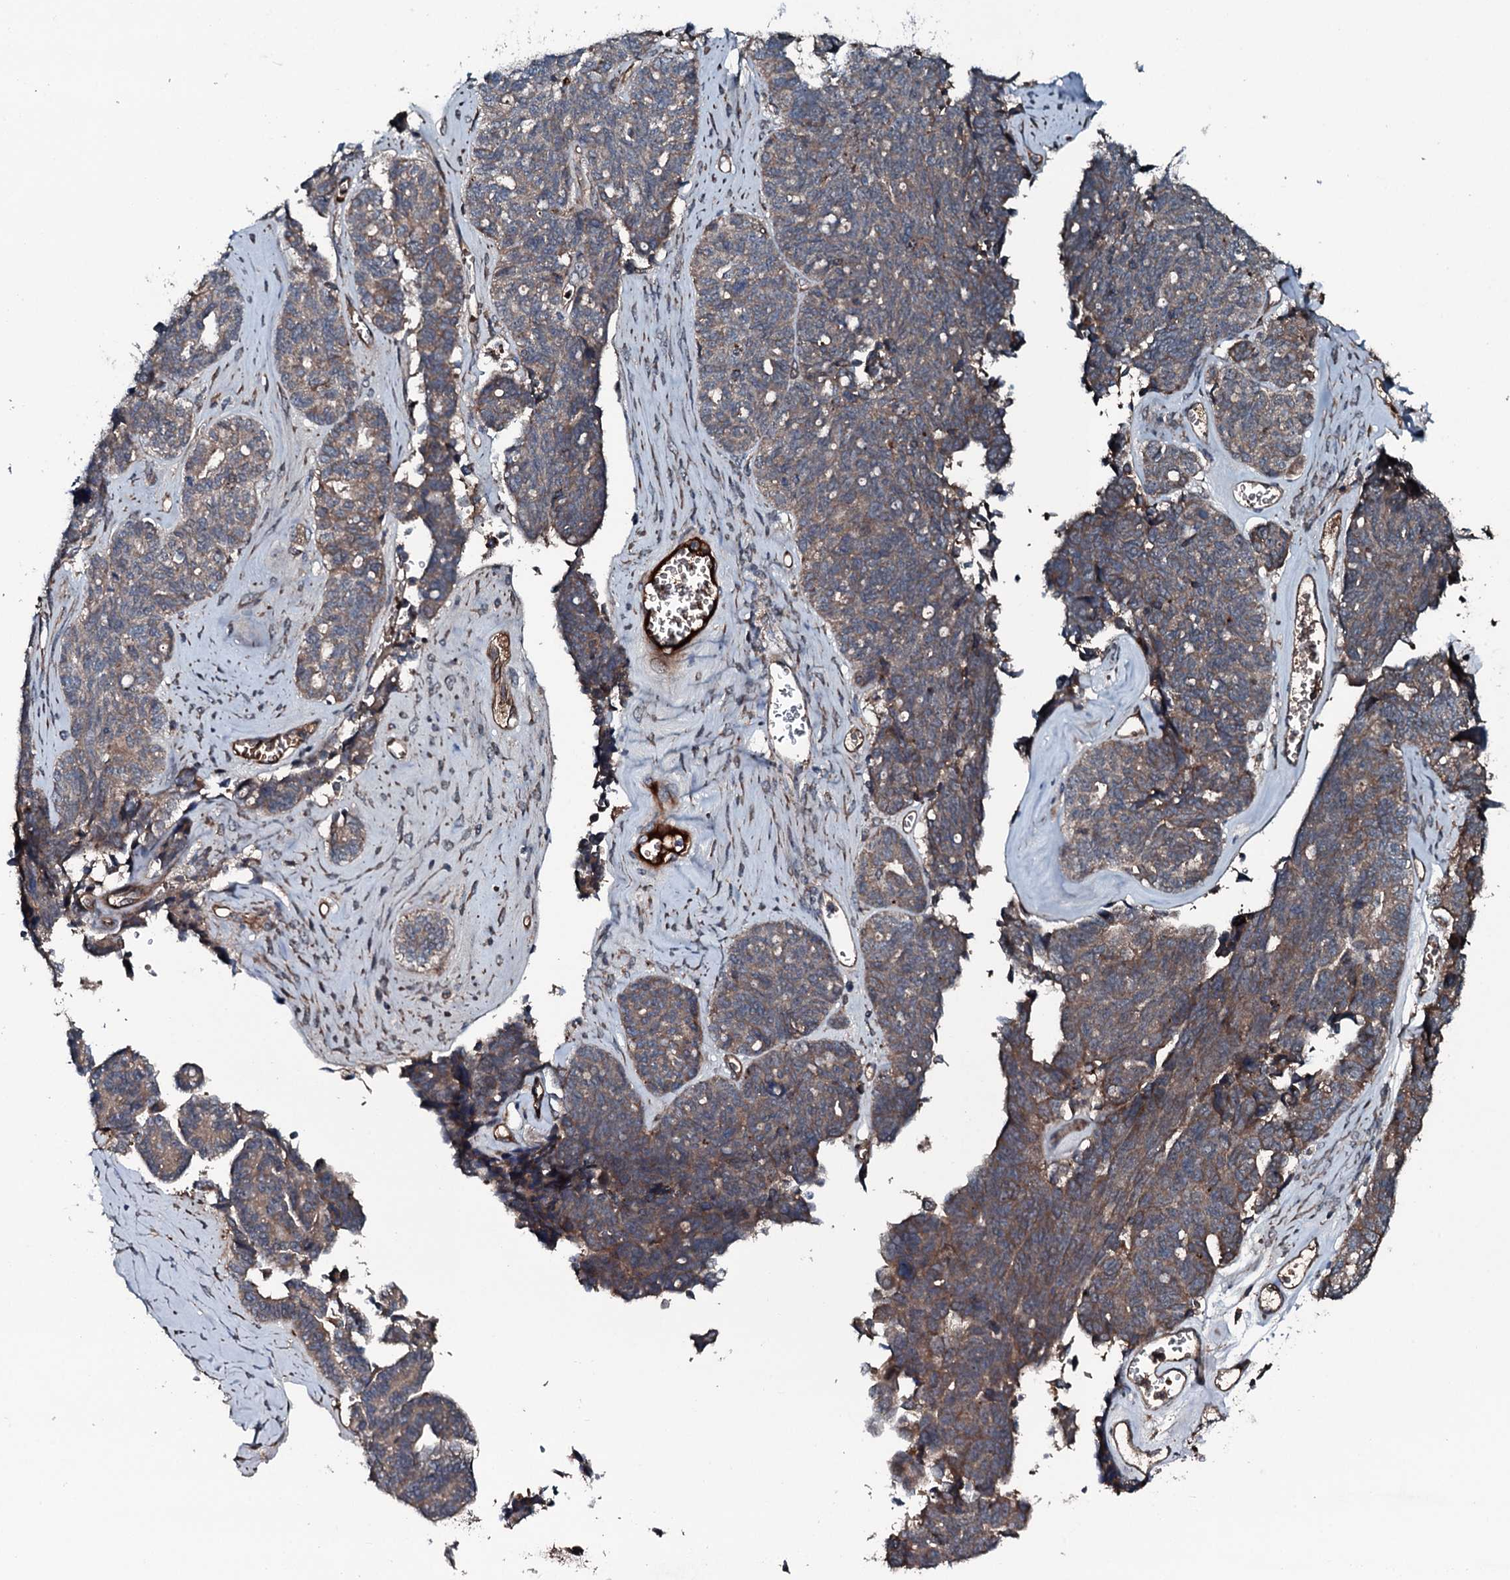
{"staining": {"intensity": "moderate", "quantity": ">75%", "location": "cytoplasmic/membranous"}, "tissue": "ovarian cancer", "cell_type": "Tumor cells", "image_type": "cancer", "snomed": [{"axis": "morphology", "description": "Cystadenocarcinoma, serous, NOS"}, {"axis": "topography", "description": "Ovary"}], "caption": "Brown immunohistochemical staining in human serous cystadenocarcinoma (ovarian) displays moderate cytoplasmic/membranous expression in about >75% of tumor cells.", "gene": "TRIM7", "patient": {"sex": "female", "age": 79}}